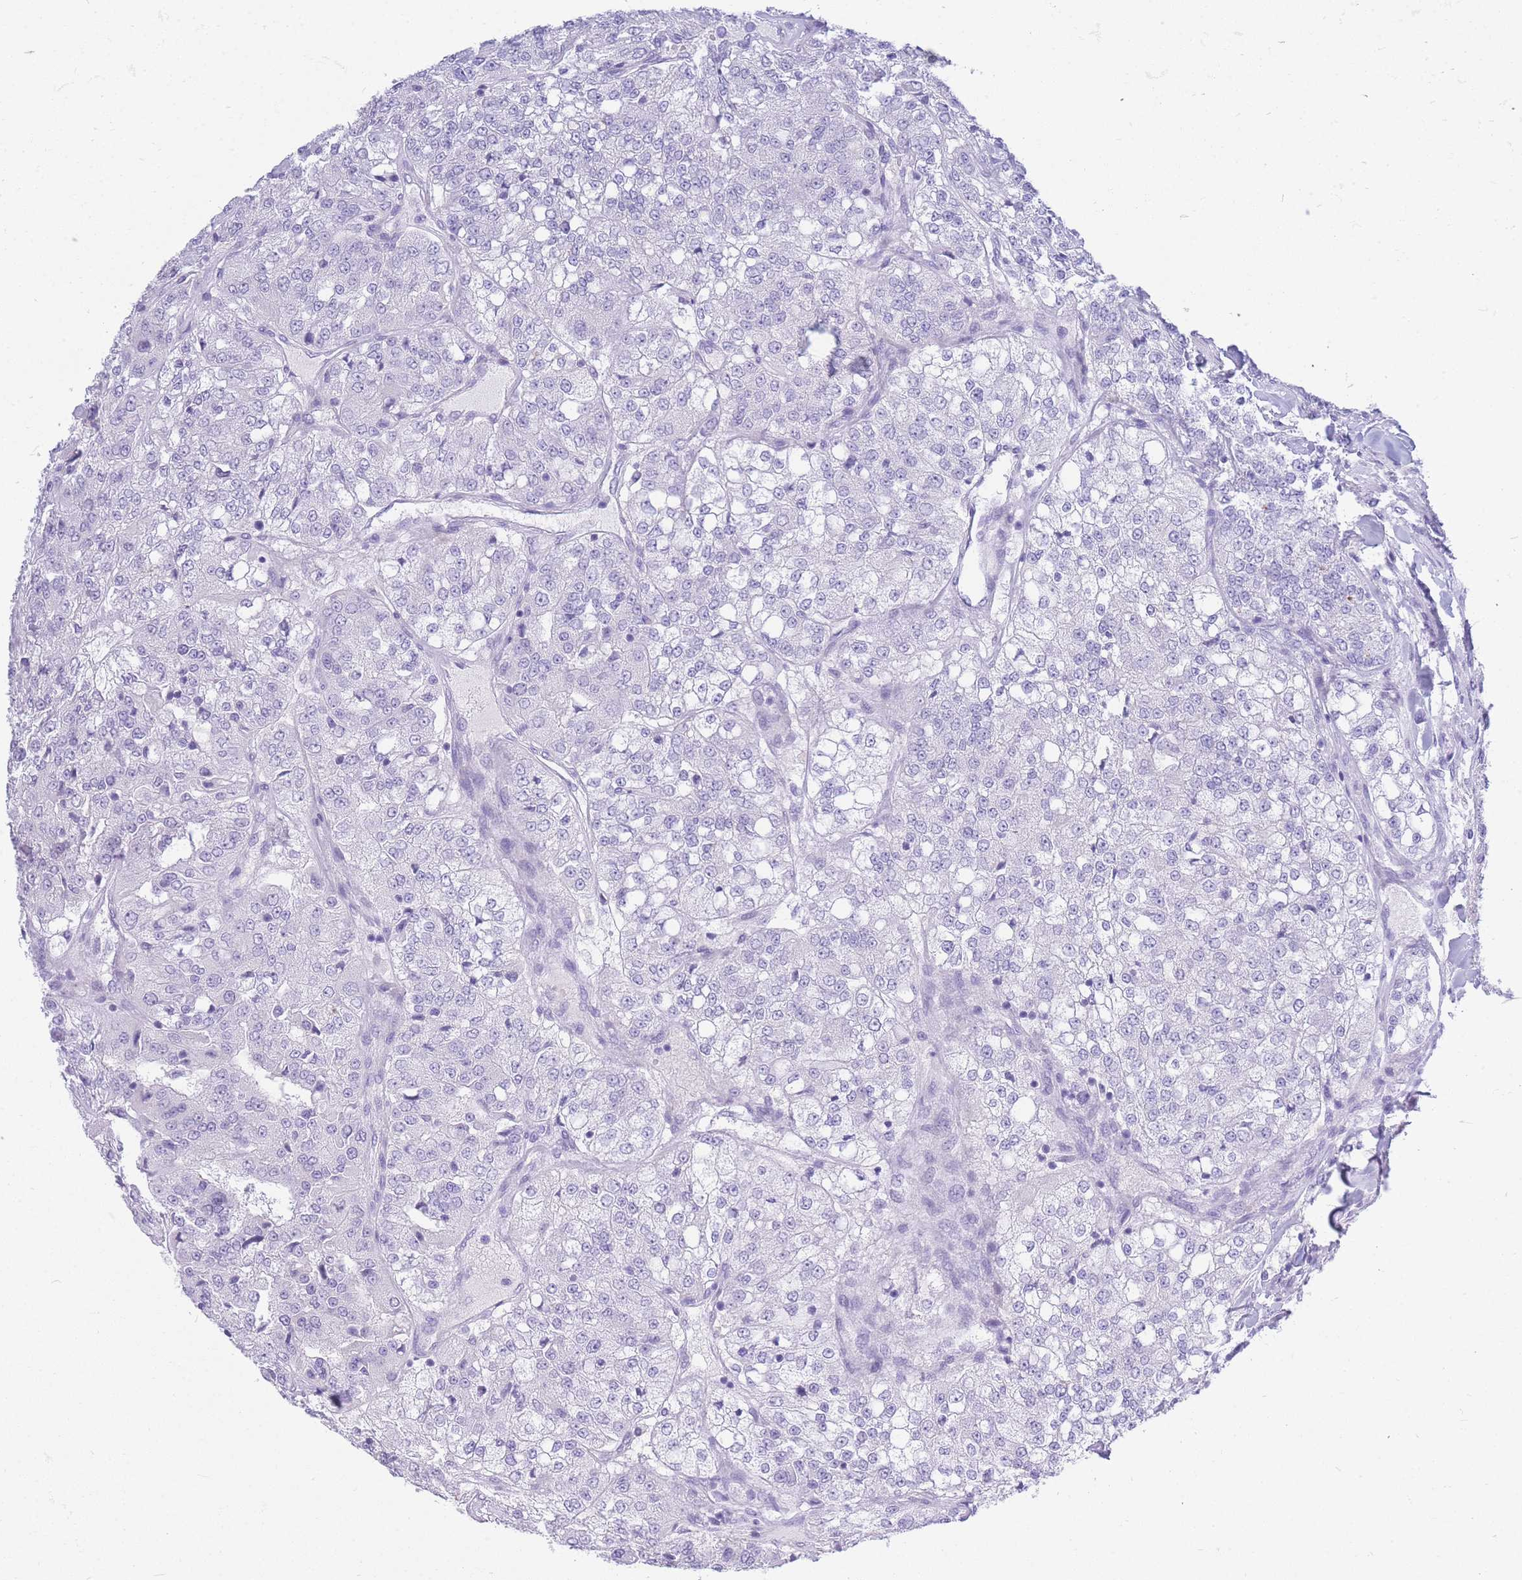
{"staining": {"intensity": "negative", "quantity": "none", "location": "none"}, "tissue": "renal cancer", "cell_type": "Tumor cells", "image_type": "cancer", "snomed": [{"axis": "morphology", "description": "Adenocarcinoma, NOS"}, {"axis": "topography", "description": "Kidney"}], "caption": "Tumor cells show no significant protein positivity in adenocarcinoma (renal).", "gene": "ZFP62", "patient": {"sex": "female", "age": 63}}